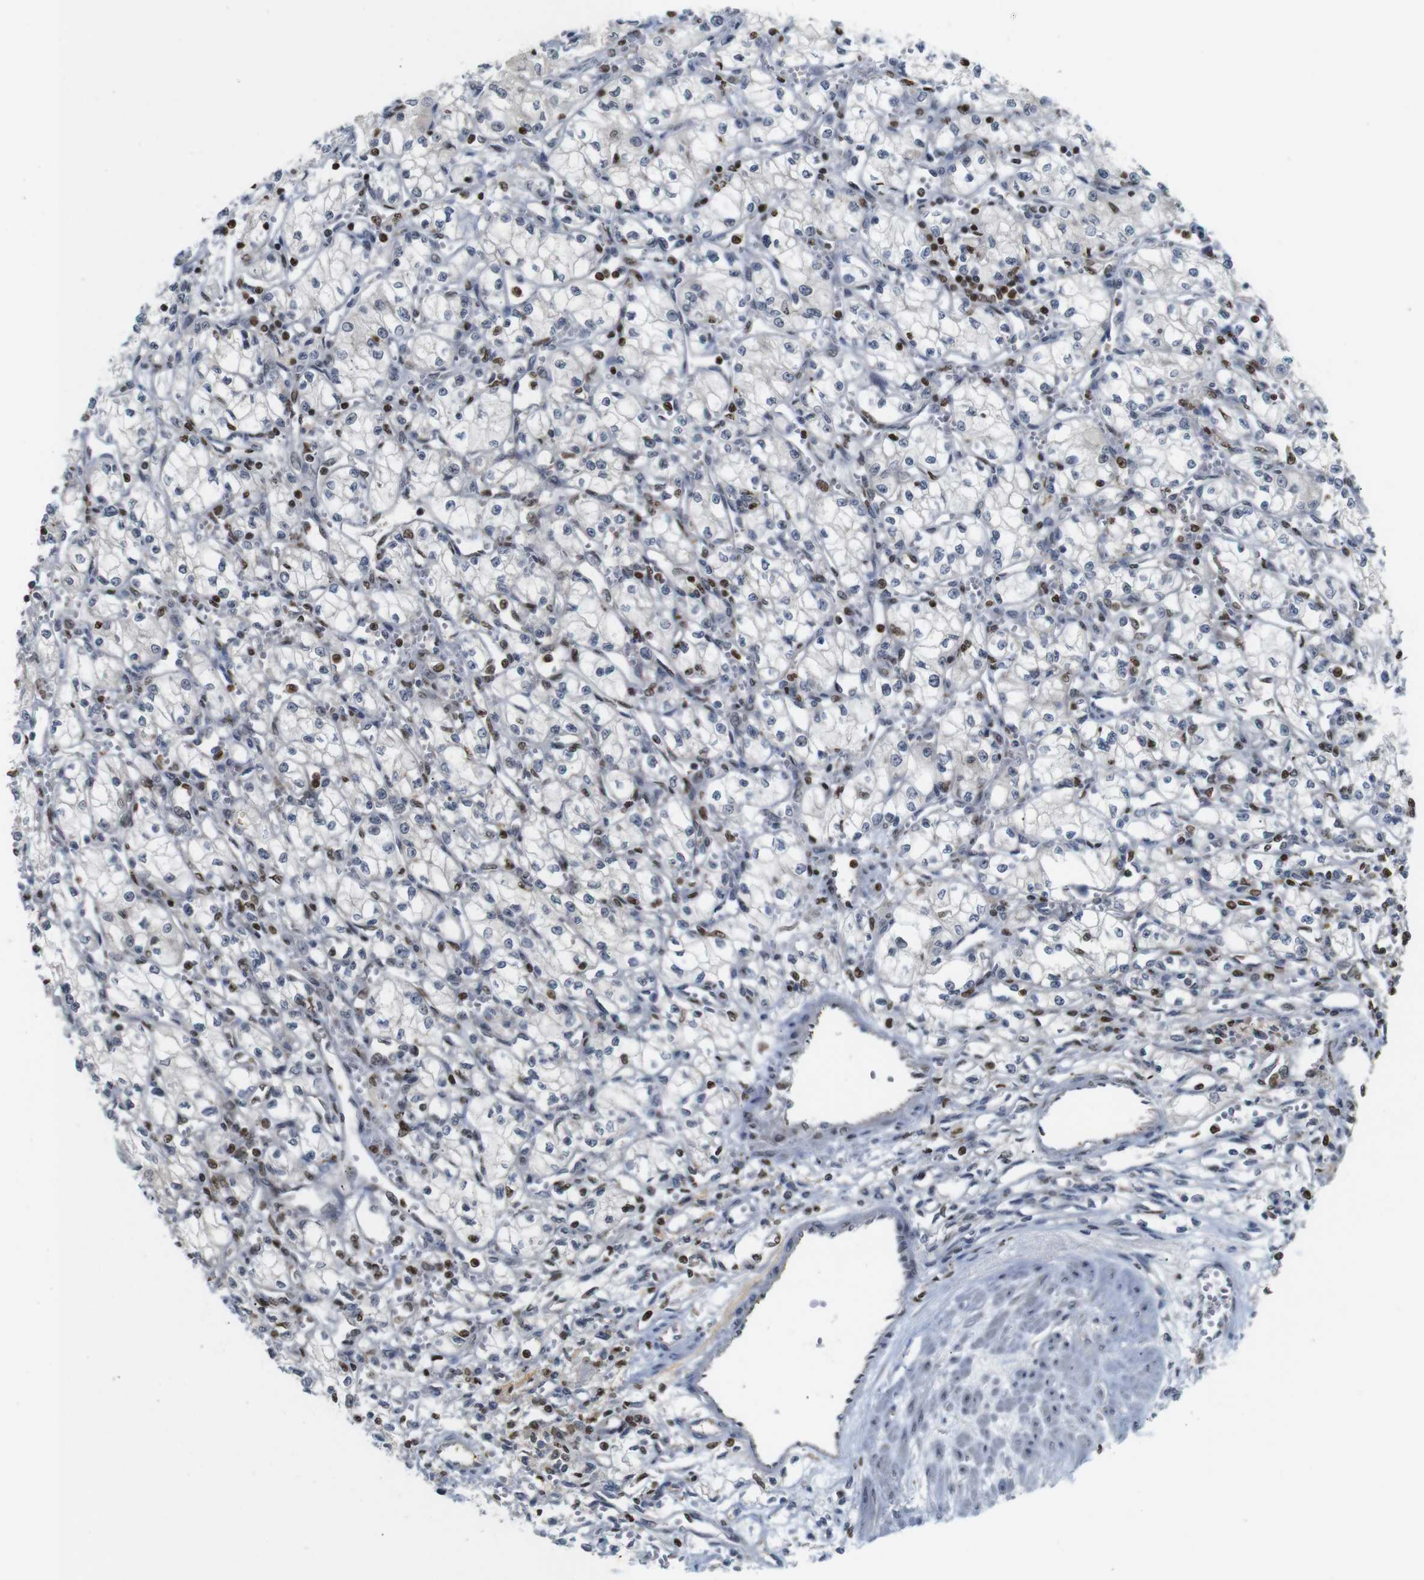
{"staining": {"intensity": "negative", "quantity": "none", "location": "none"}, "tissue": "renal cancer", "cell_type": "Tumor cells", "image_type": "cancer", "snomed": [{"axis": "morphology", "description": "Normal tissue, NOS"}, {"axis": "morphology", "description": "Adenocarcinoma, NOS"}, {"axis": "topography", "description": "Kidney"}], "caption": "Immunohistochemistry (IHC) photomicrograph of neoplastic tissue: adenocarcinoma (renal) stained with DAB shows no significant protein expression in tumor cells.", "gene": "MBD1", "patient": {"sex": "male", "age": 59}}